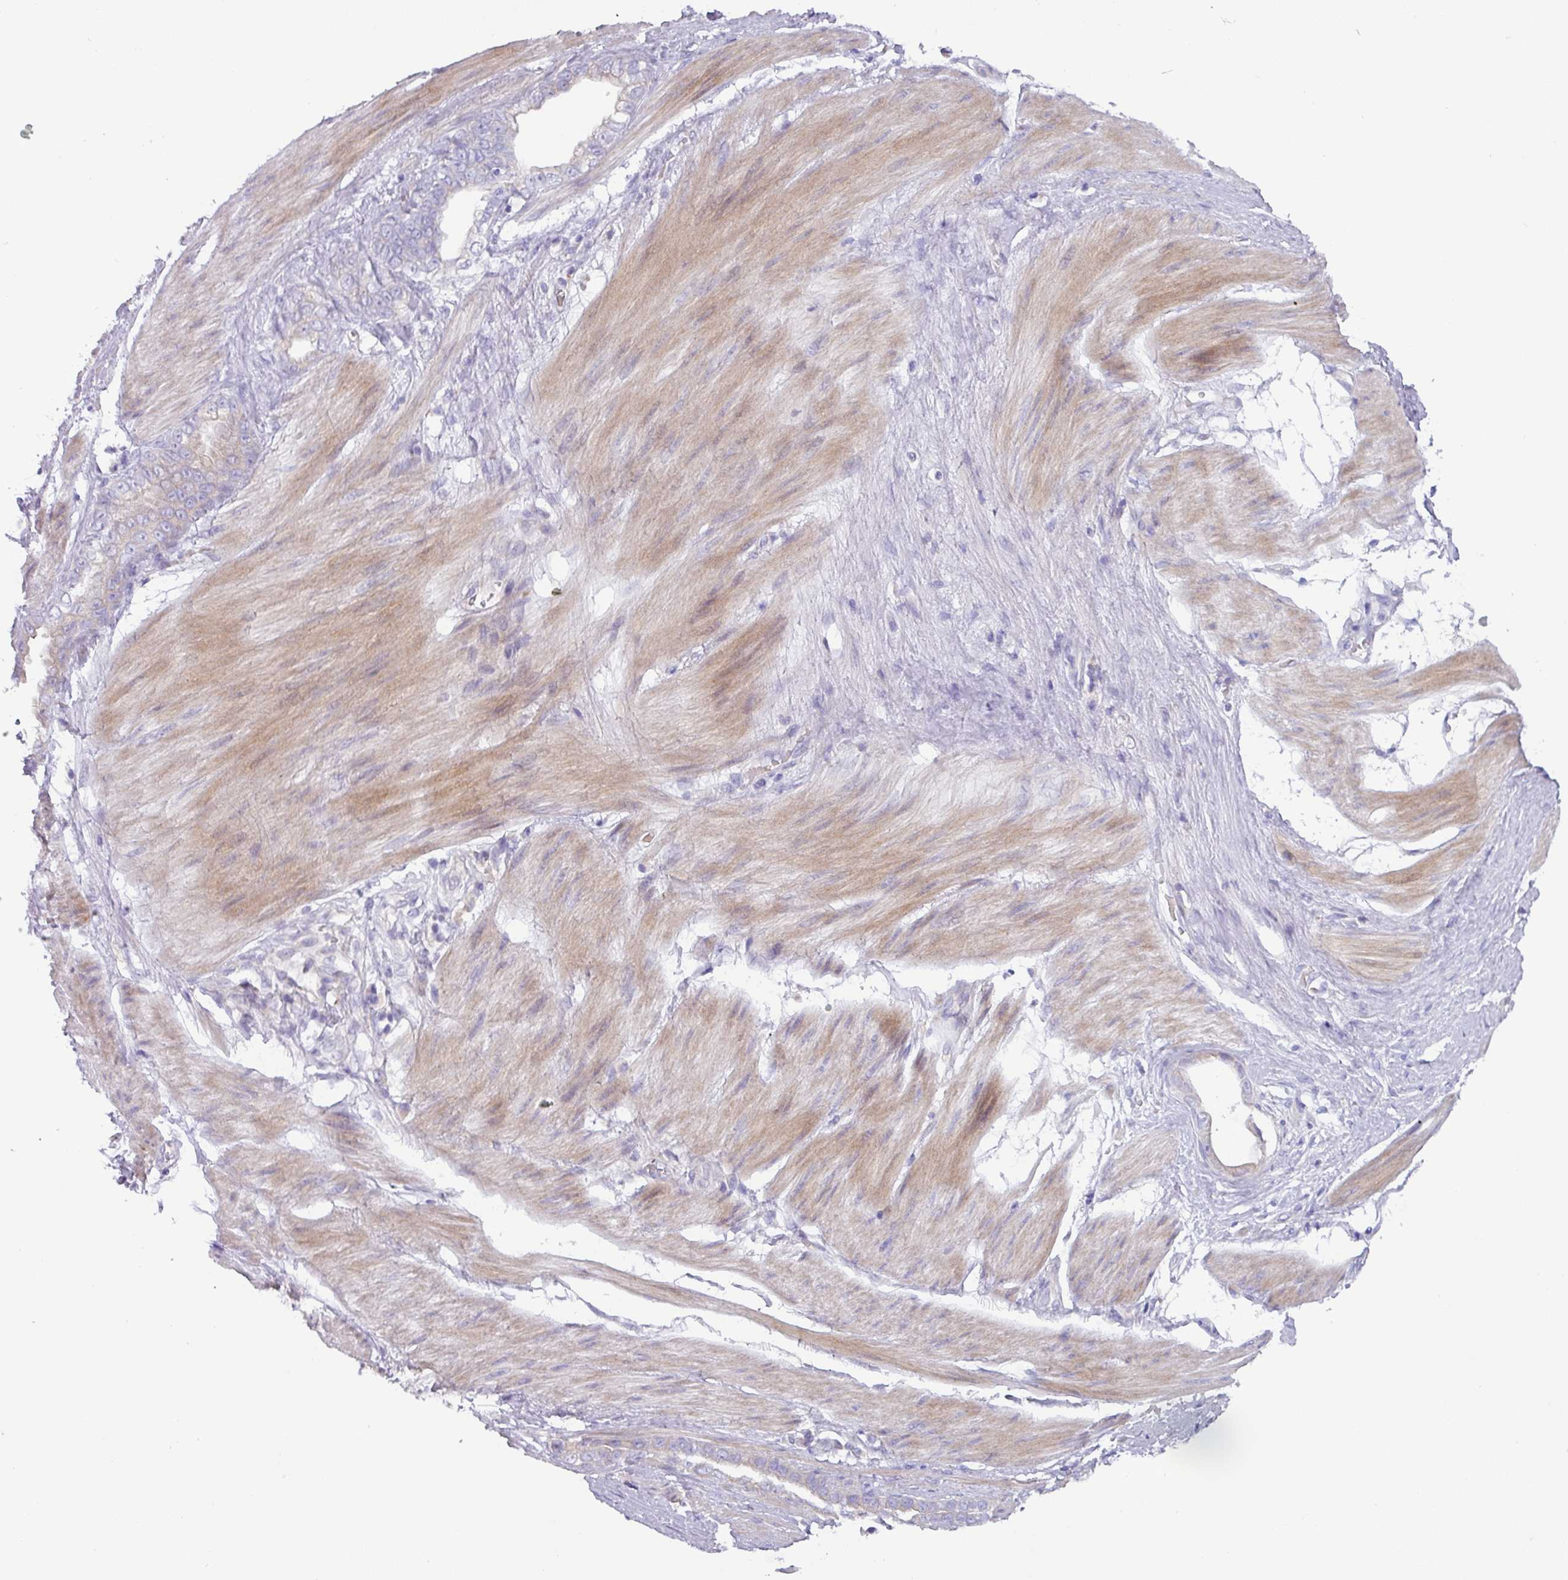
{"staining": {"intensity": "negative", "quantity": "none", "location": "none"}, "tissue": "stomach cancer", "cell_type": "Tumor cells", "image_type": "cancer", "snomed": [{"axis": "morphology", "description": "Adenocarcinoma, NOS"}, {"axis": "topography", "description": "Stomach"}], "caption": "Immunohistochemistry (IHC) of human stomach cancer demonstrates no positivity in tumor cells.", "gene": "RGS16", "patient": {"sex": "male", "age": 55}}